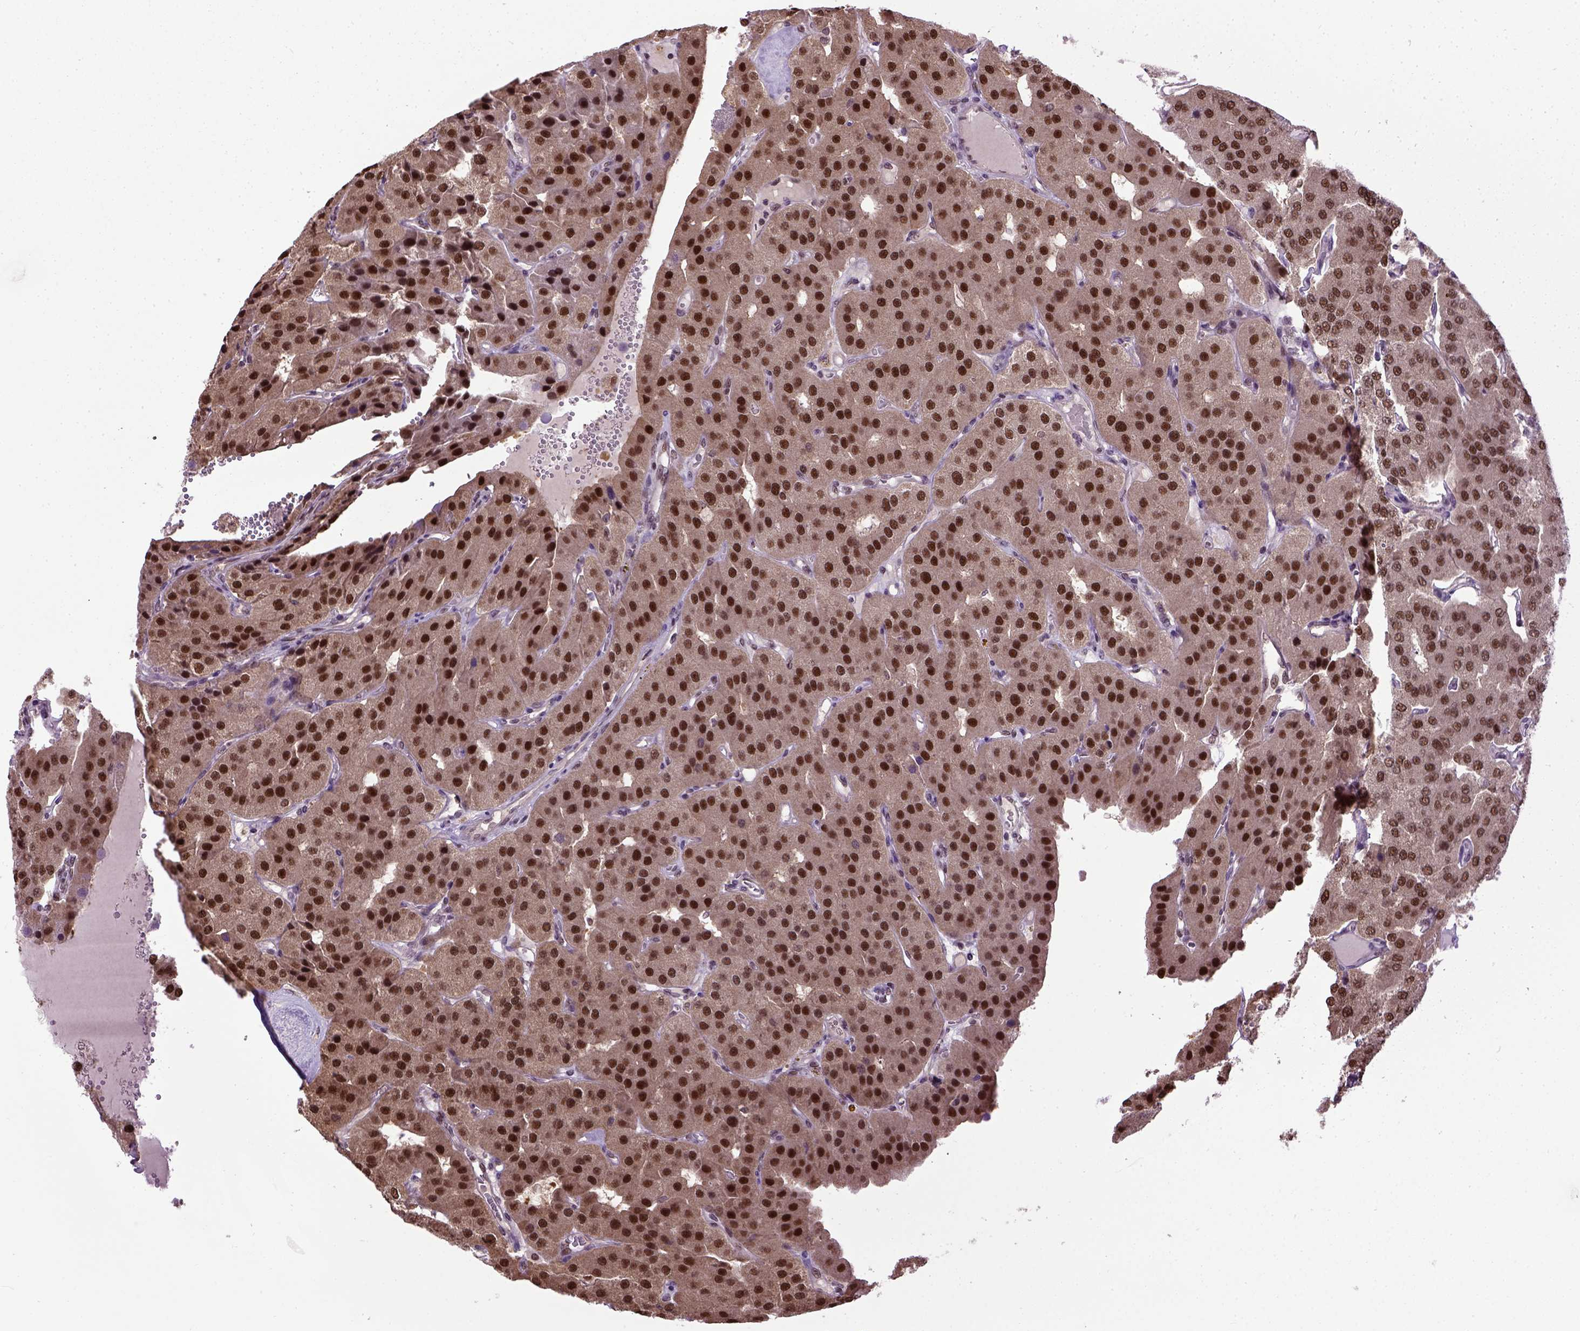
{"staining": {"intensity": "strong", "quantity": ">75%", "location": "nuclear"}, "tissue": "parathyroid gland", "cell_type": "Glandular cells", "image_type": "normal", "snomed": [{"axis": "morphology", "description": "Normal tissue, NOS"}, {"axis": "morphology", "description": "Adenoma, NOS"}, {"axis": "topography", "description": "Parathyroid gland"}], "caption": "High-power microscopy captured an immunohistochemistry (IHC) photomicrograph of benign parathyroid gland, revealing strong nuclear staining in approximately >75% of glandular cells.", "gene": "UBA3", "patient": {"sex": "female", "age": 86}}